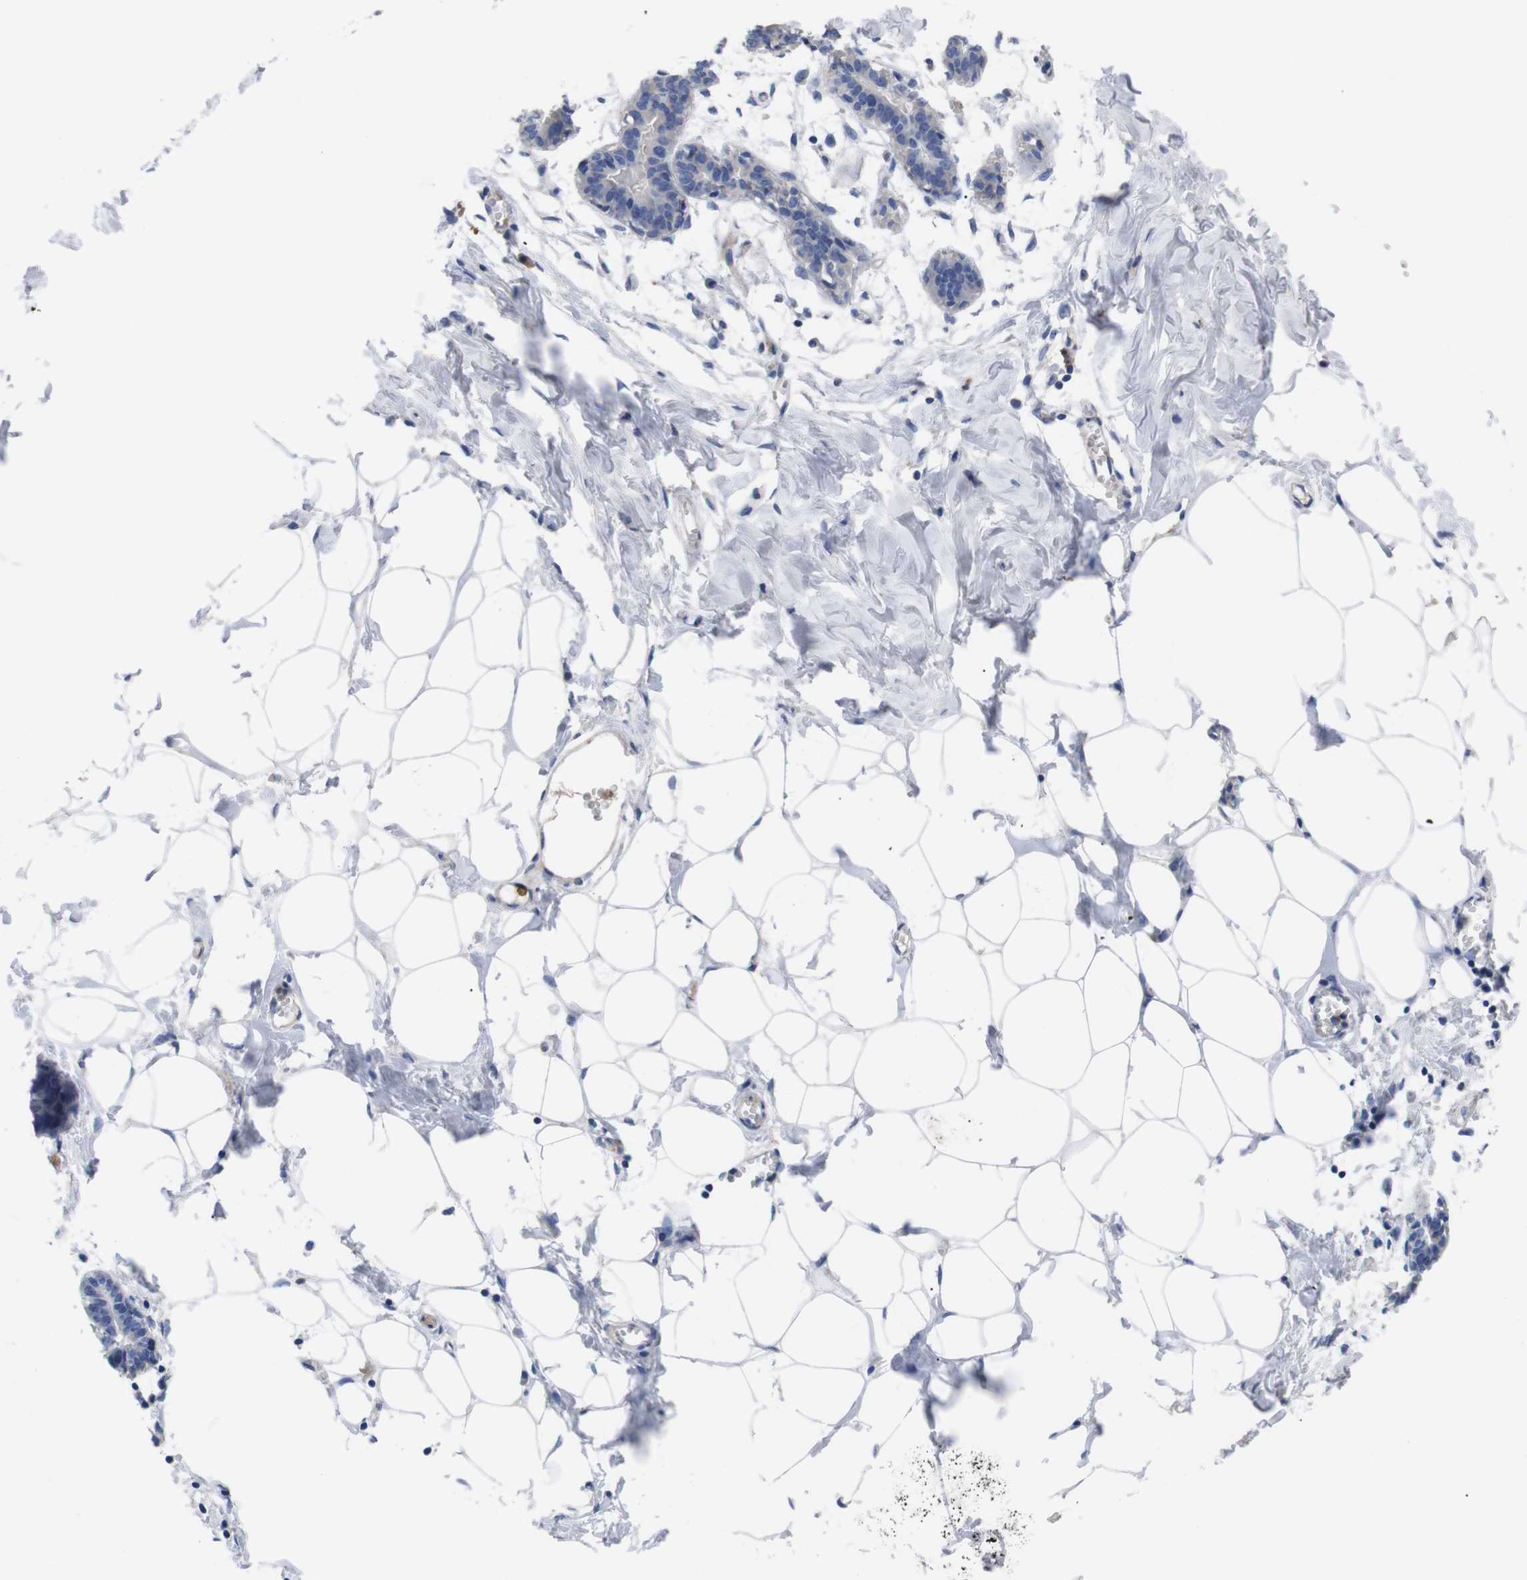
{"staining": {"intensity": "negative", "quantity": "none", "location": "none"}, "tissue": "breast", "cell_type": "Adipocytes", "image_type": "normal", "snomed": [{"axis": "morphology", "description": "Normal tissue, NOS"}, {"axis": "topography", "description": "Breast"}], "caption": "A high-resolution photomicrograph shows immunohistochemistry (IHC) staining of normal breast, which shows no significant expression in adipocytes.", "gene": "C5AR1", "patient": {"sex": "female", "age": 27}}